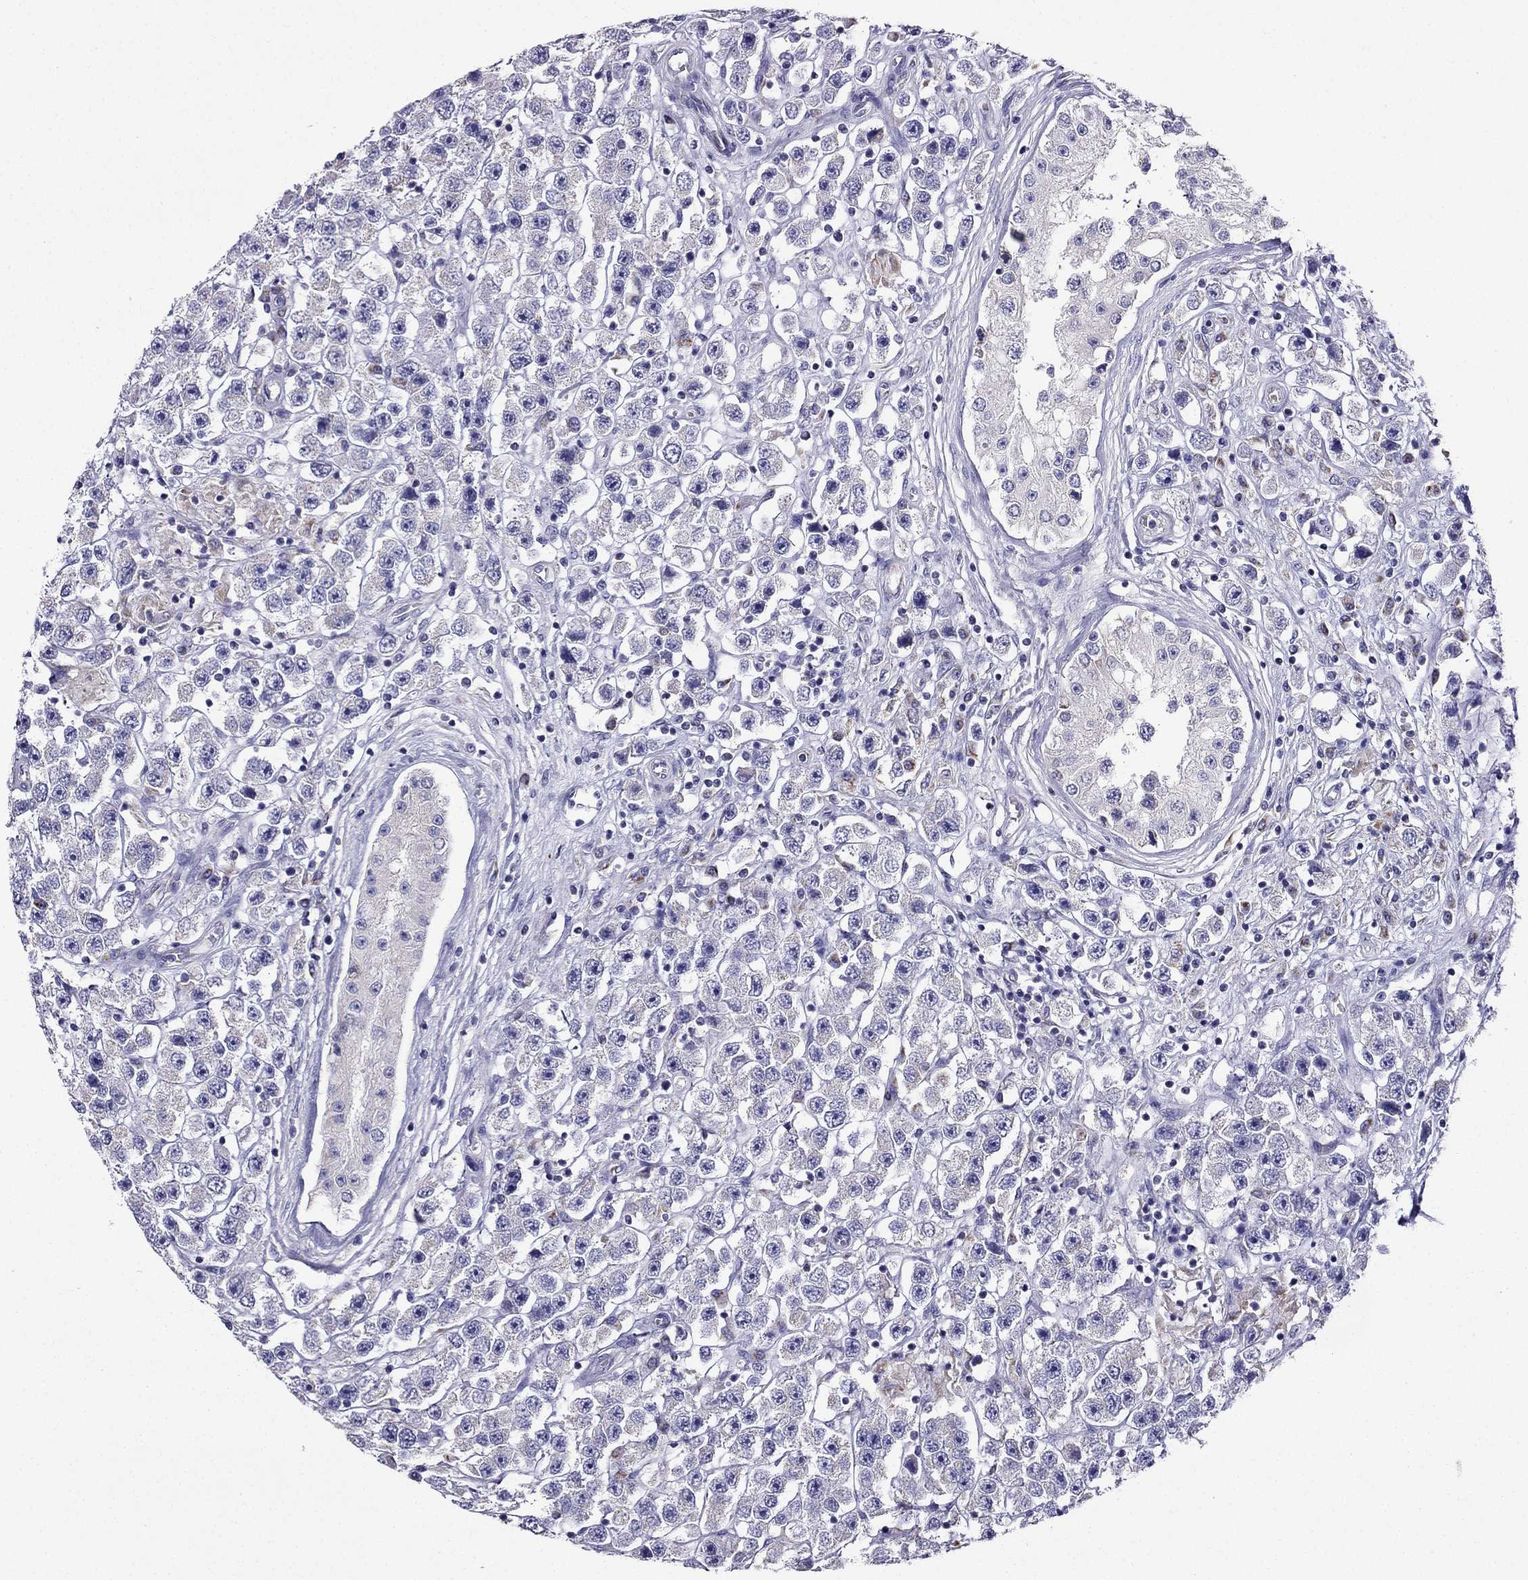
{"staining": {"intensity": "weak", "quantity": "<25%", "location": "cytoplasmic/membranous"}, "tissue": "testis cancer", "cell_type": "Tumor cells", "image_type": "cancer", "snomed": [{"axis": "morphology", "description": "Seminoma, NOS"}, {"axis": "topography", "description": "Testis"}], "caption": "There is no significant positivity in tumor cells of testis cancer.", "gene": "KIF5A", "patient": {"sex": "male", "age": 45}}